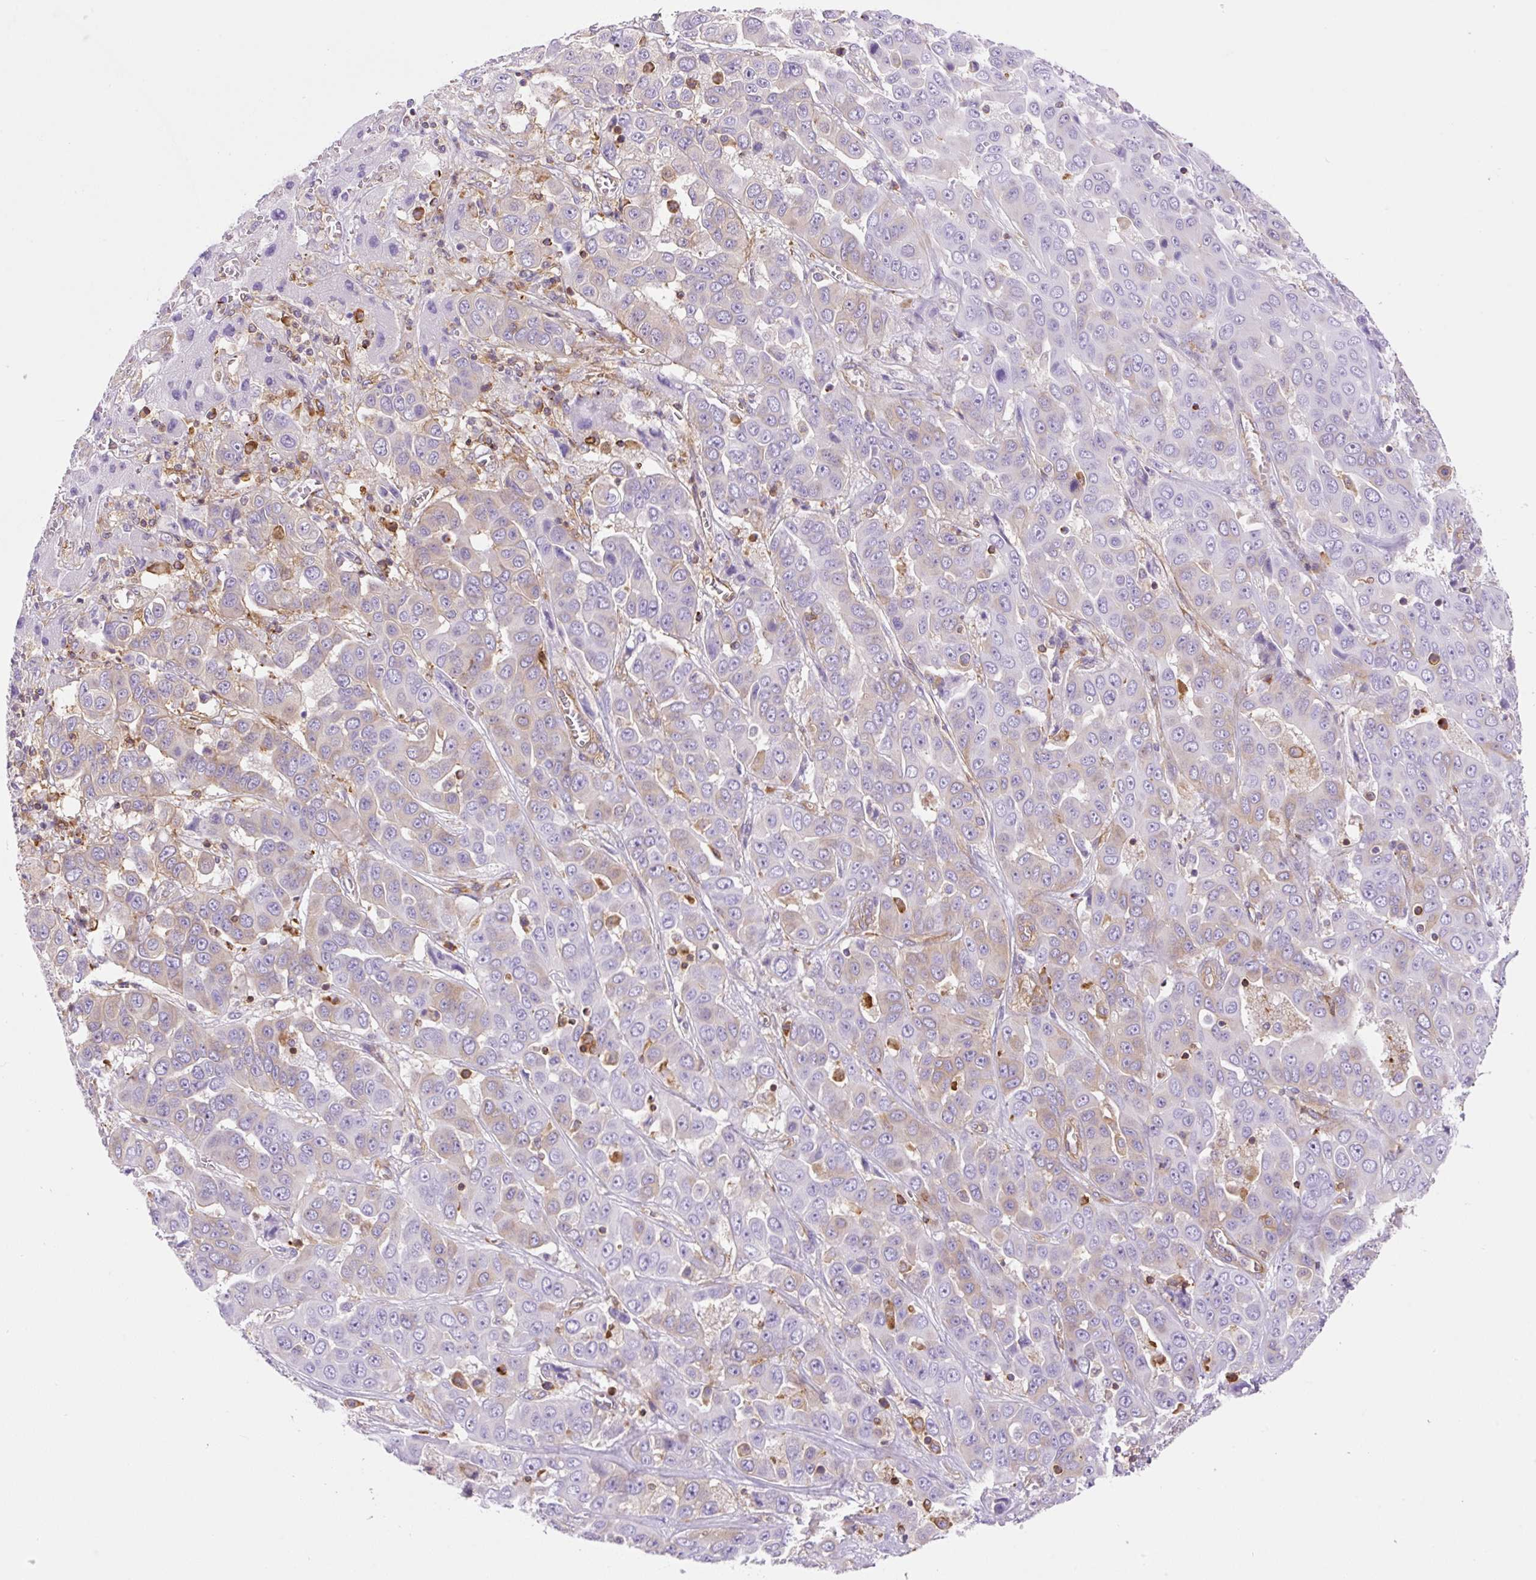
{"staining": {"intensity": "moderate", "quantity": "<25%", "location": "cytoplasmic/membranous"}, "tissue": "liver cancer", "cell_type": "Tumor cells", "image_type": "cancer", "snomed": [{"axis": "morphology", "description": "Cholangiocarcinoma"}, {"axis": "topography", "description": "Liver"}], "caption": "A histopathology image showing moderate cytoplasmic/membranous expression in about <25% of tumor cells in liver cancer (cholangiocarcinoma), as visualized by brown immunohistochemical staining.", "gene": "DNM2", "patient": {"sex": "female", "age": 52}}